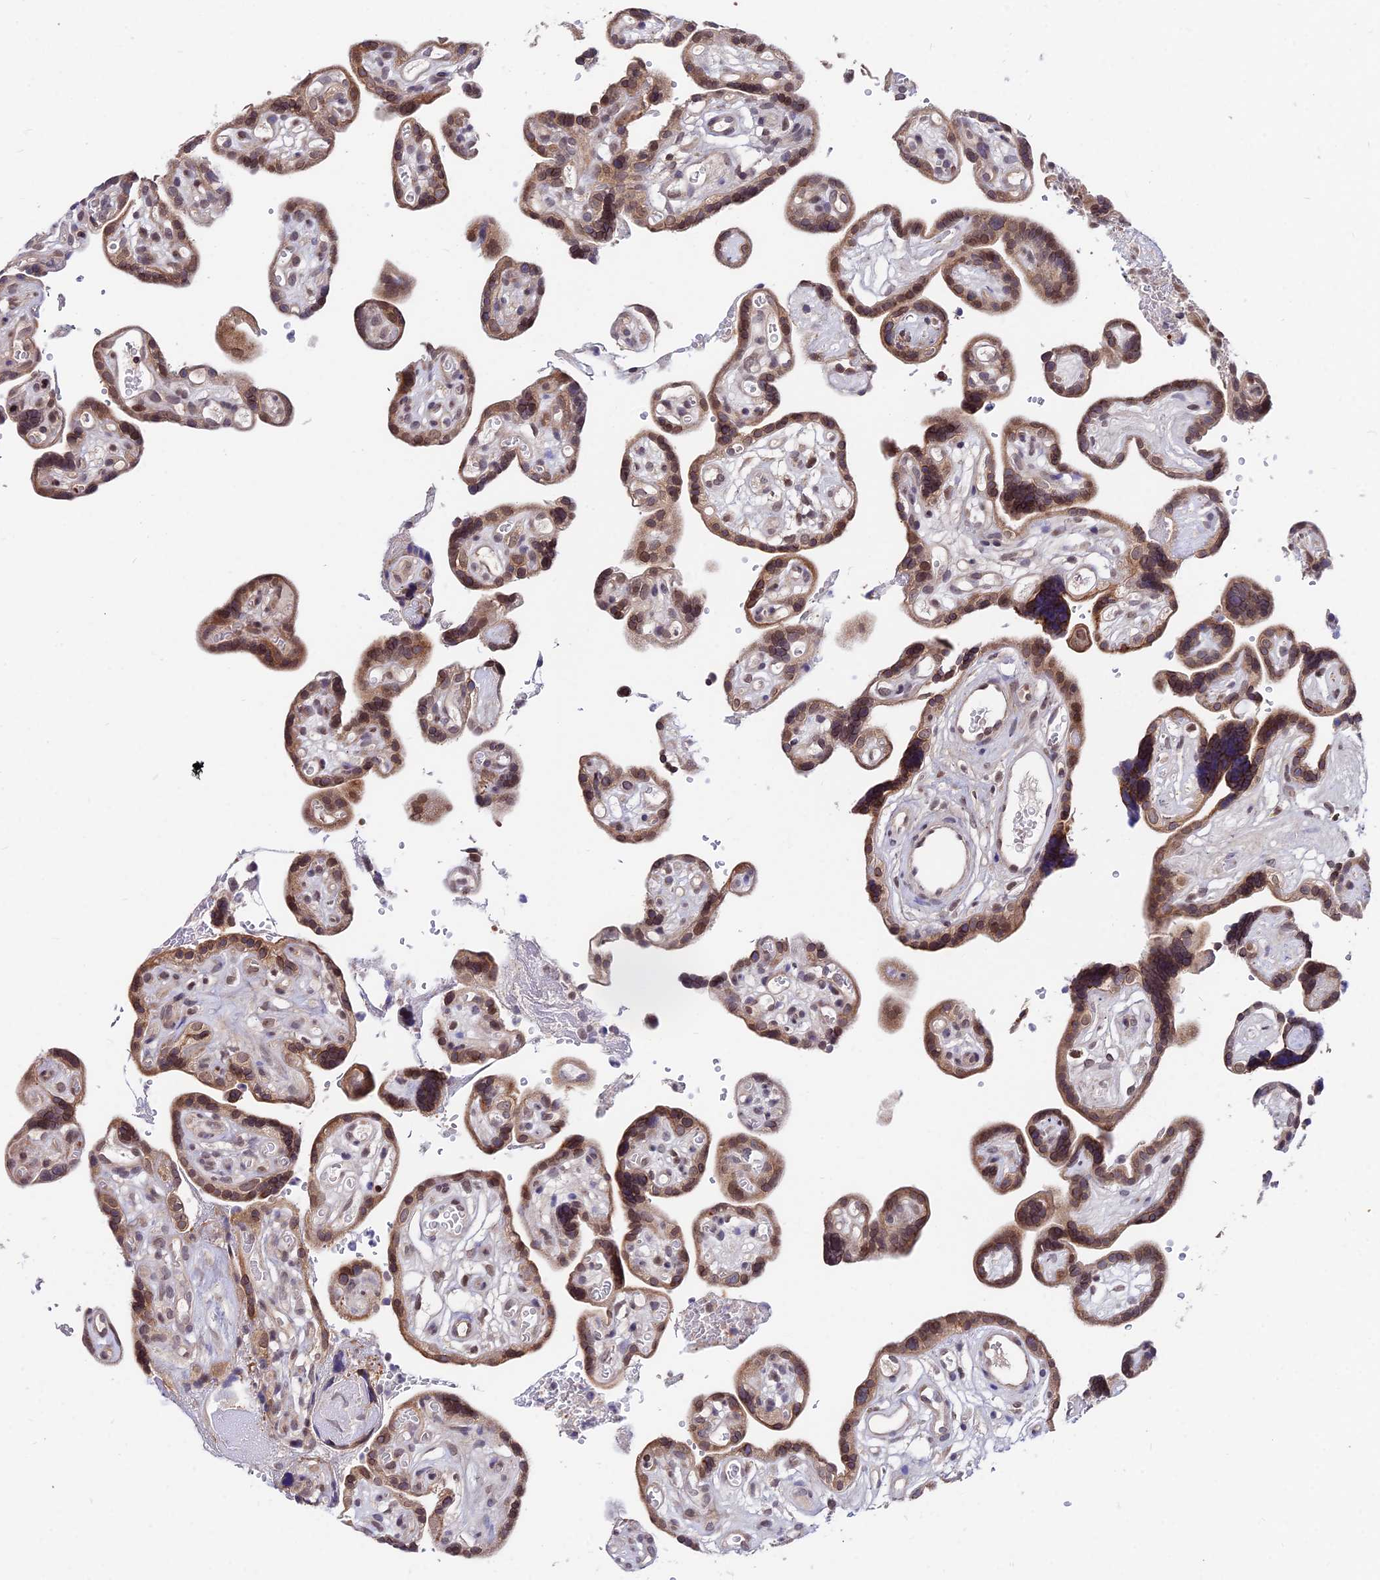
{"staining": {"intensity": "moderate", "quantity": "25%-75%", "location": "nuclear"}, "tissue": "placenta", "cell_type": "Decidual cells", "image_type": "normal", "snomed": [{"axis": "morphology", "description": "Normal tissue, NOS"}, {"axis": "topography", "description": "Placenta"}], "caption": "The micrograph shows immunohistochemical staining of normal placenta. There is moderate nuclear staining is identified in approximately 25%-75% of decidual cells.", "gene": "INPP4A", "patient": {"sex": "female", "age": 30}}